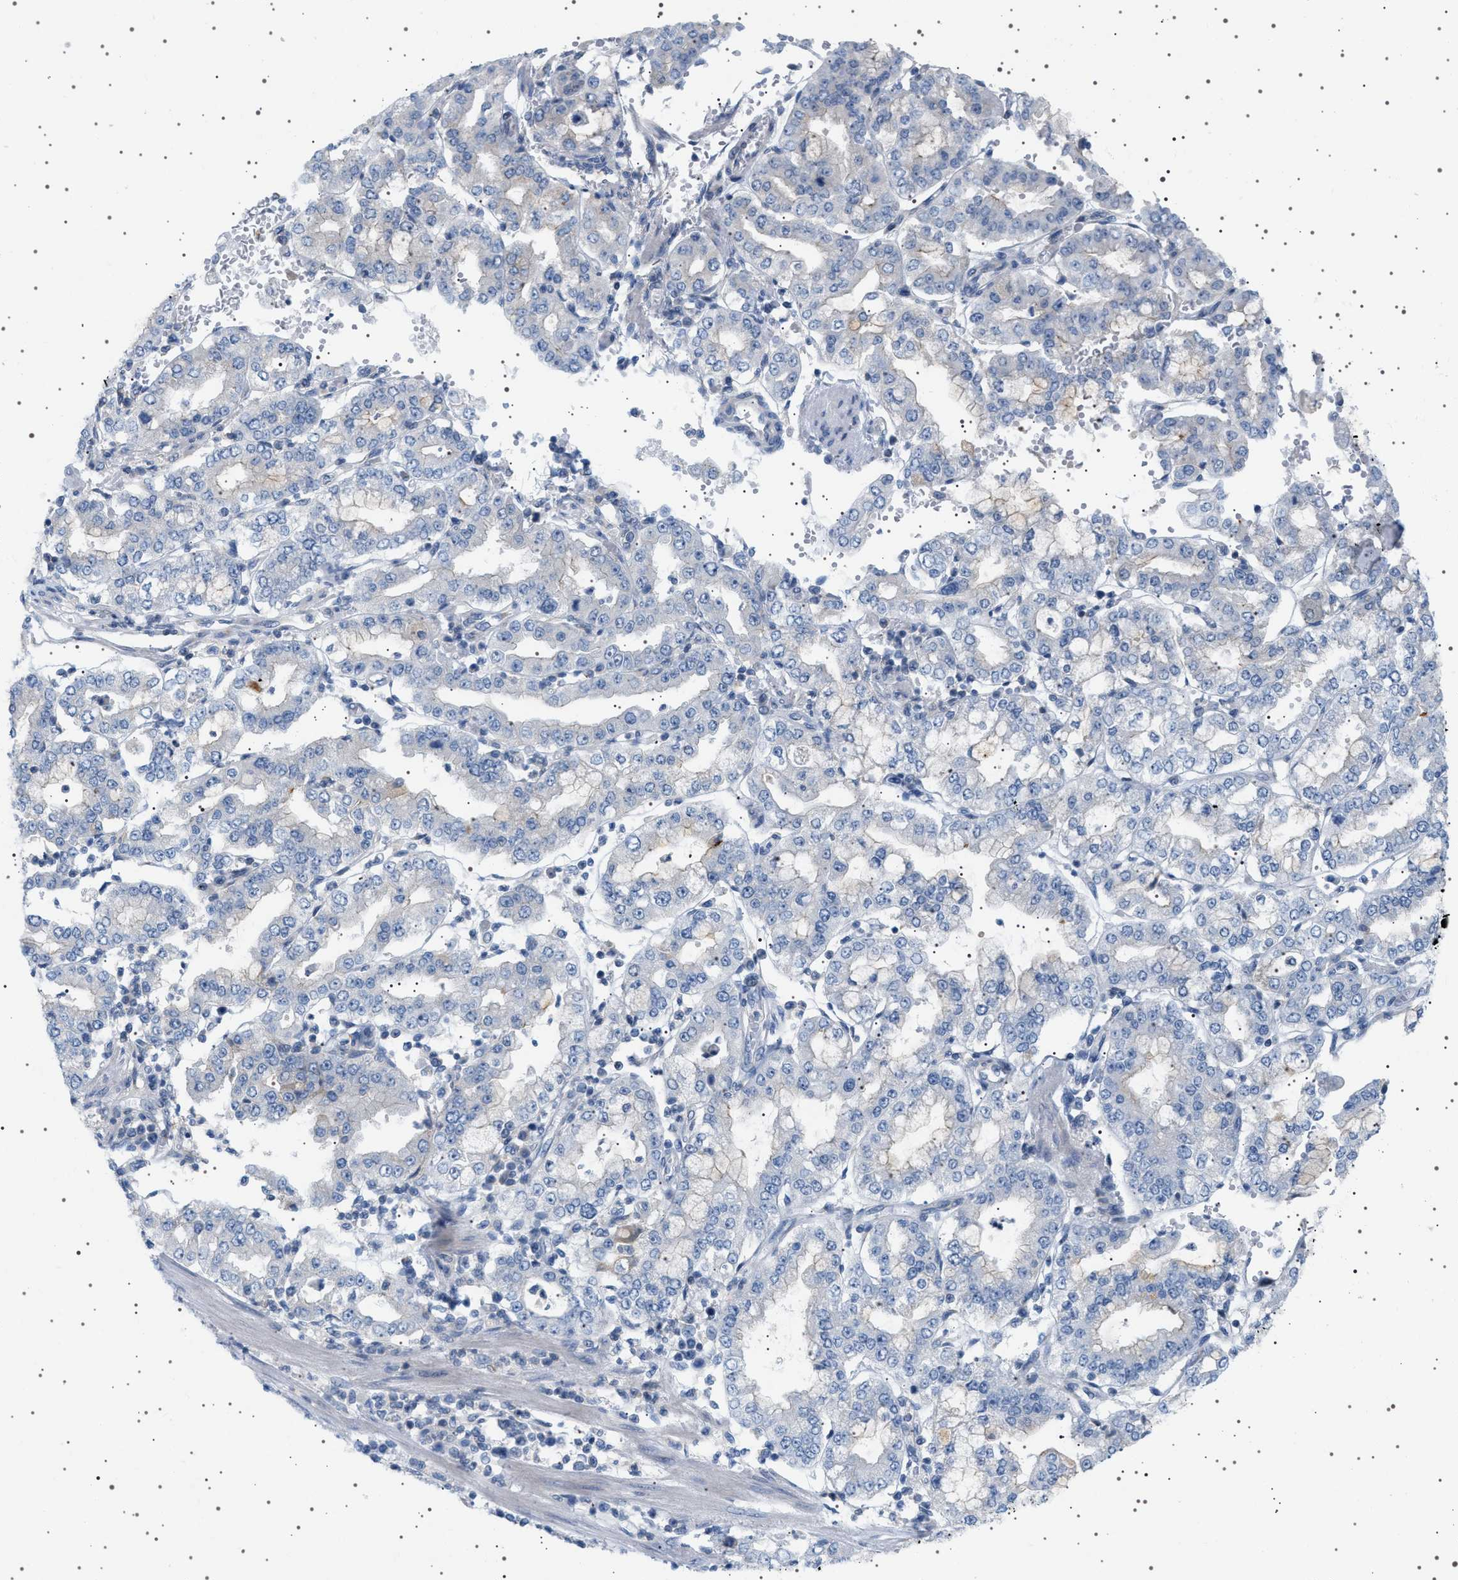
{"staining": {"intensity": "negative", "quantity": "none", "location": "none"}, "tissue": "stomach cancer", "cell_type": "Tumor cells", "image_type": "cancer", "snomed": [{"axis": "morphology", "description": "Adenocarcinoma, NOS"}, {"axis": "topography", "description": "Stomach"}], "caption": "DAB immunohistochemical staining of stomach cancer (adenocarcinoma) displays no significant expression in tumor cells. (DAB IHC, high magnification).", "gene": "ADCY10", "patient": {"sex": "male", "age": 76}}